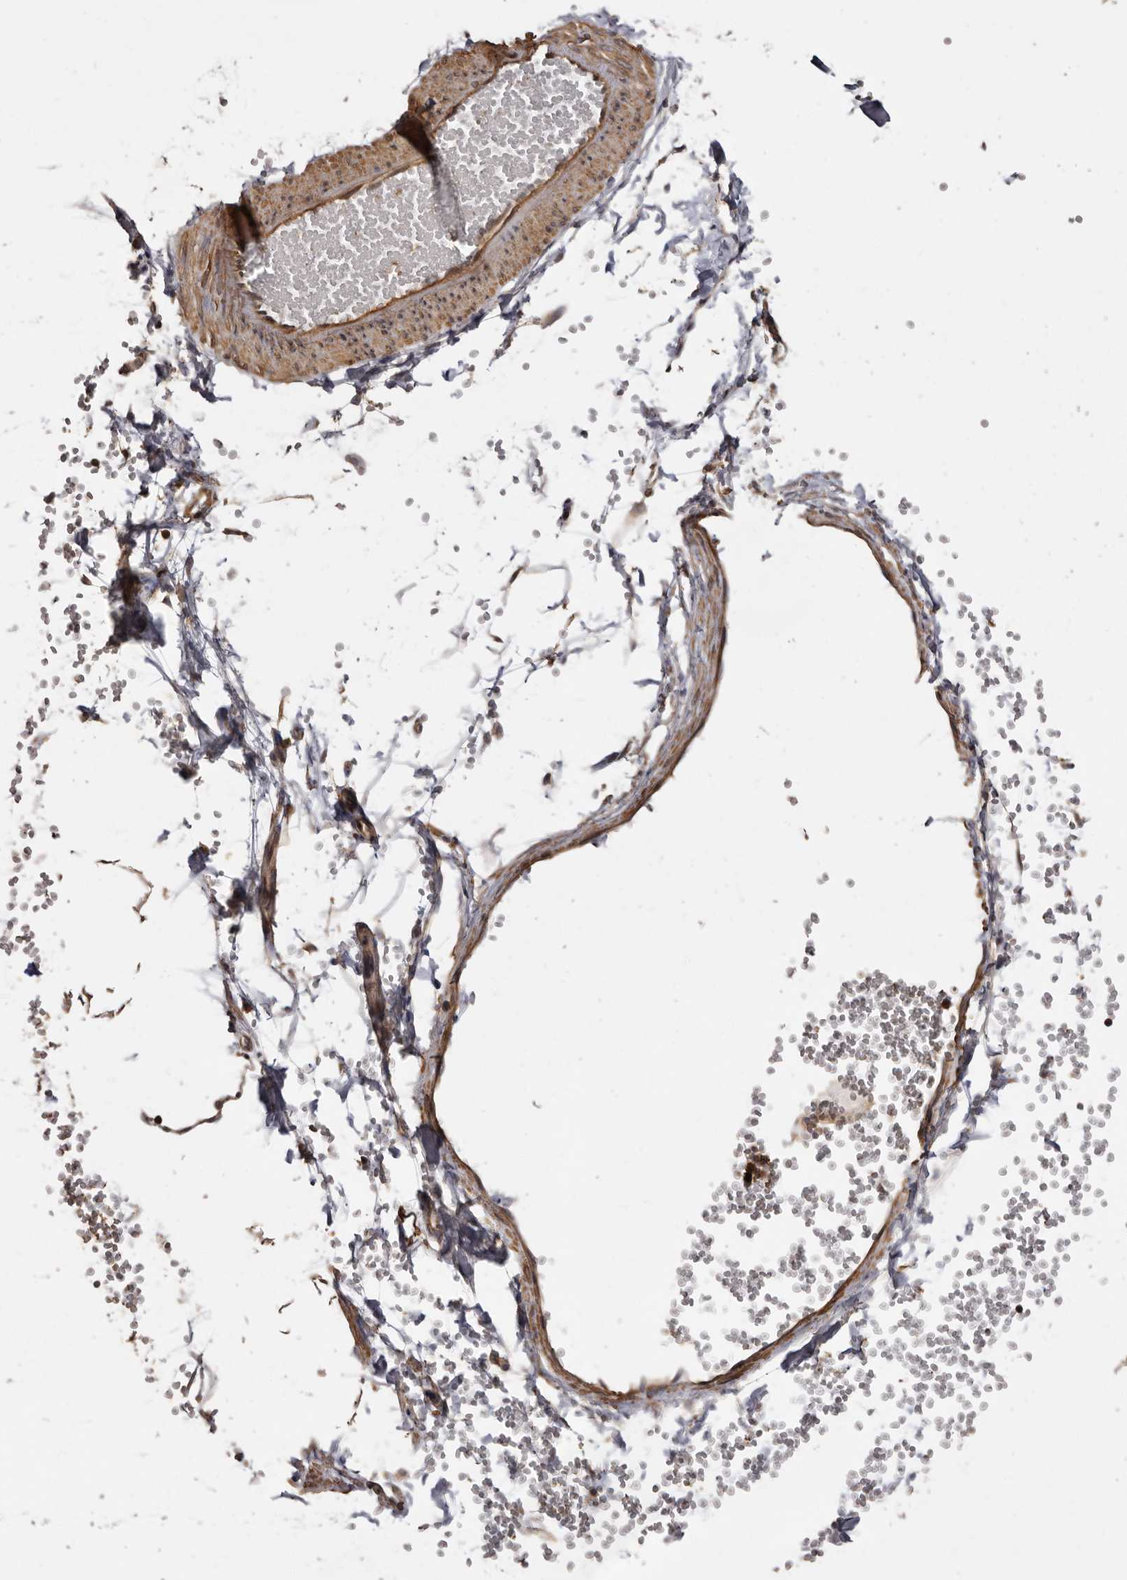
{"staining": {"intensity": "moderate", "quantity": ">75%", "location": "cytoplasmic/membranous"}, "tissue": "adipose tissue", "cell_type": "Adipocytes", "image_type": "normal", "snomed": [{"axis": "morphology", "description": "Normal tissue, NOS"}, {"axis": "topography", "description": "Breast"}], "caption": "Protein expression analysis of unremarkable adipose tissue demonstrates moderate cytoplasmic/membranous expression in about >75% of adipocytes.", "gene": "COQ8B", "patient": {"sex": "female", "age": 23}}